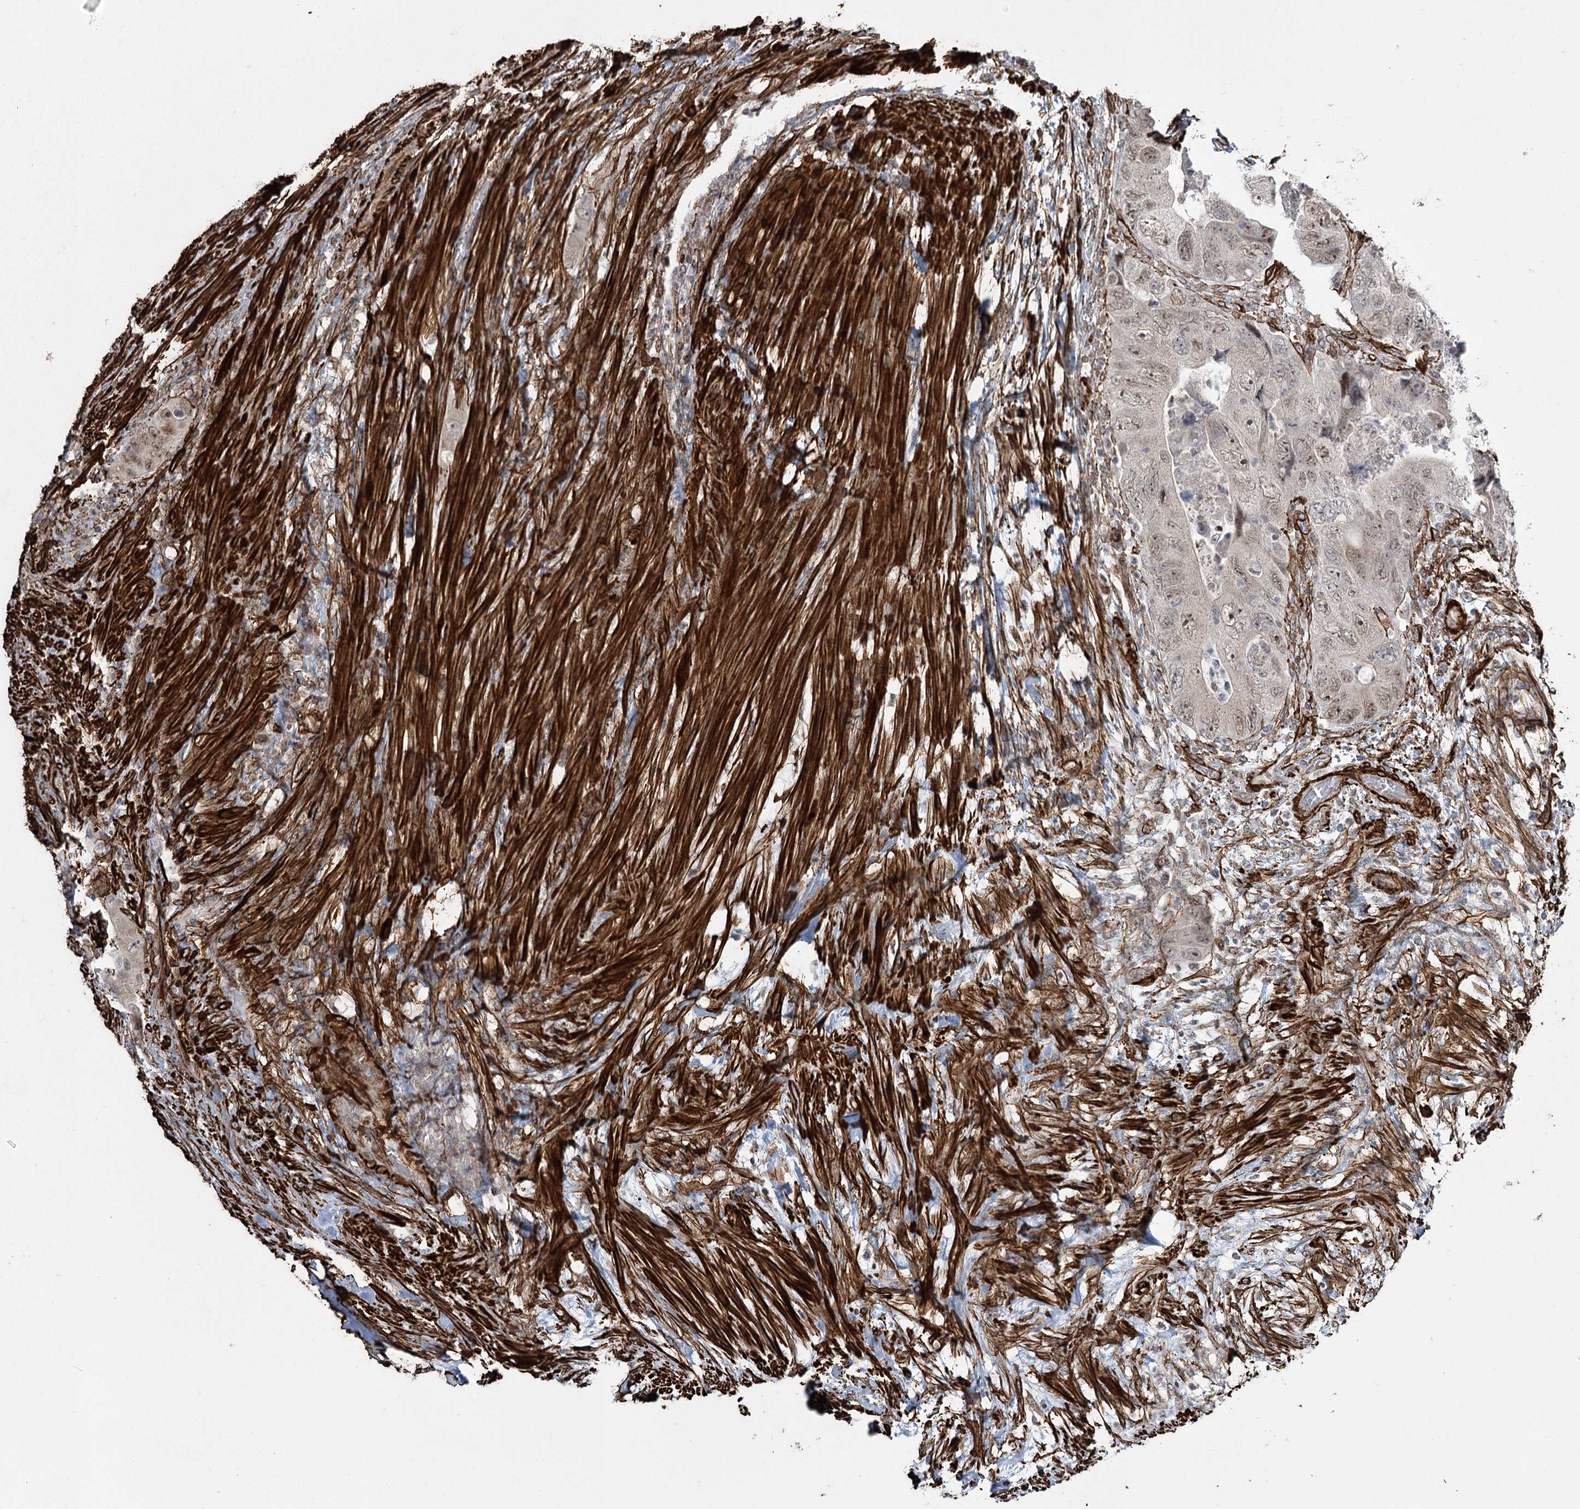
{"staining": {"intensity": "moderate", "quantity": "<25%", "location": "cytoplasmic/membranous,nuclear"}, "tissue": "colorectal cancer", "cell_type": "Tumor cells", "image_type": "cancer", "snomed": [{"axis": "morphology", "description": "Adenocarcinoma, NOS"}, {"axis": "topography", "description": "Rectum"}], "caption": "The photomicrograph exhibits a brown stain indicating the presence of a protein in the cytoplasmic/membranous and nuclear of tumor cells in colorectal cancer (adenocarcinoma).", "gene": "CWF19L1", "patient": {"sex": "male", "age": 63}}